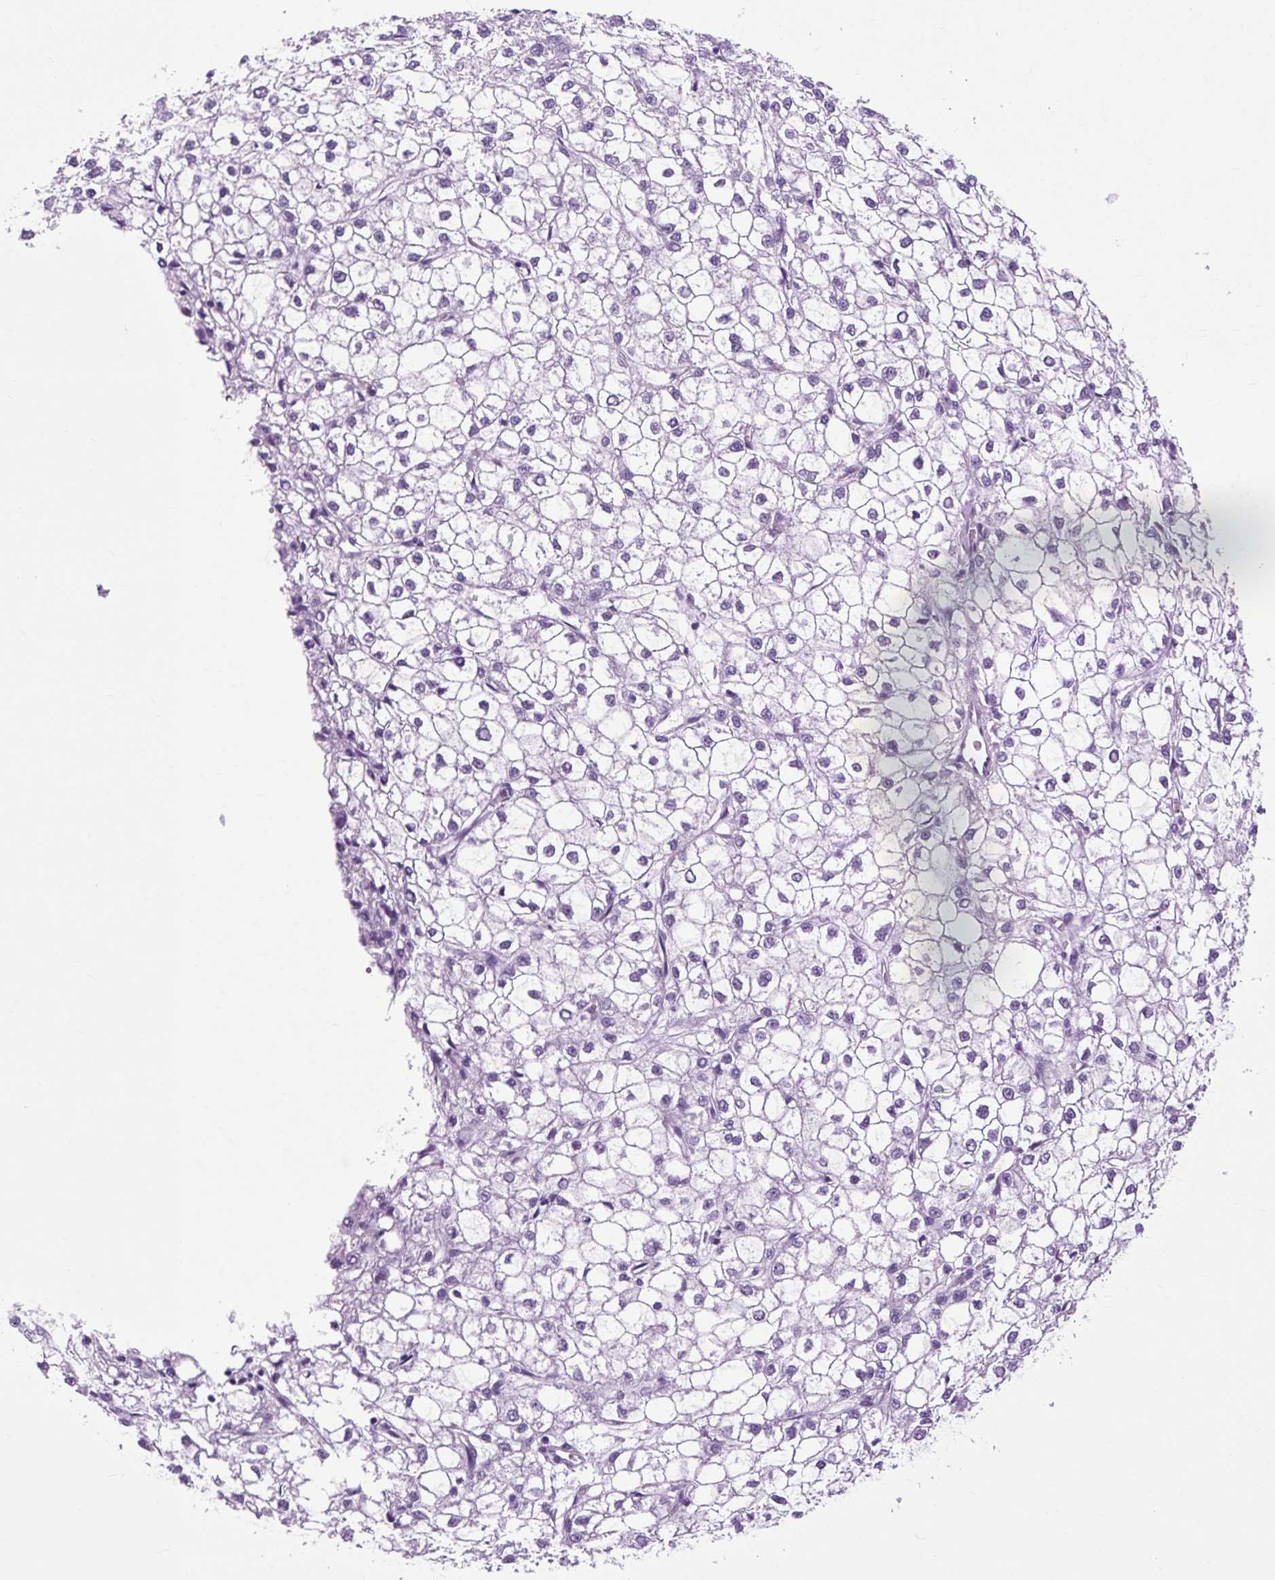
{"staining": {"intensity": "negative", "quantity": "none", "location": "none"}, "tissue": "liver cancer", "cell_type": "Tumor cells", "image_type": "cancer", "snomed": [{"axis": "morphology", "description": "Carcinoma, Hepatocellular, NOS"}, {"axis": "topography", "description": "Liver"}], "caption": "There is no significant expression in tumor cells of liver hepatocellular carcinoma.", "gene": "OOEP", "patient": {"sex": "female", "age": 43}}